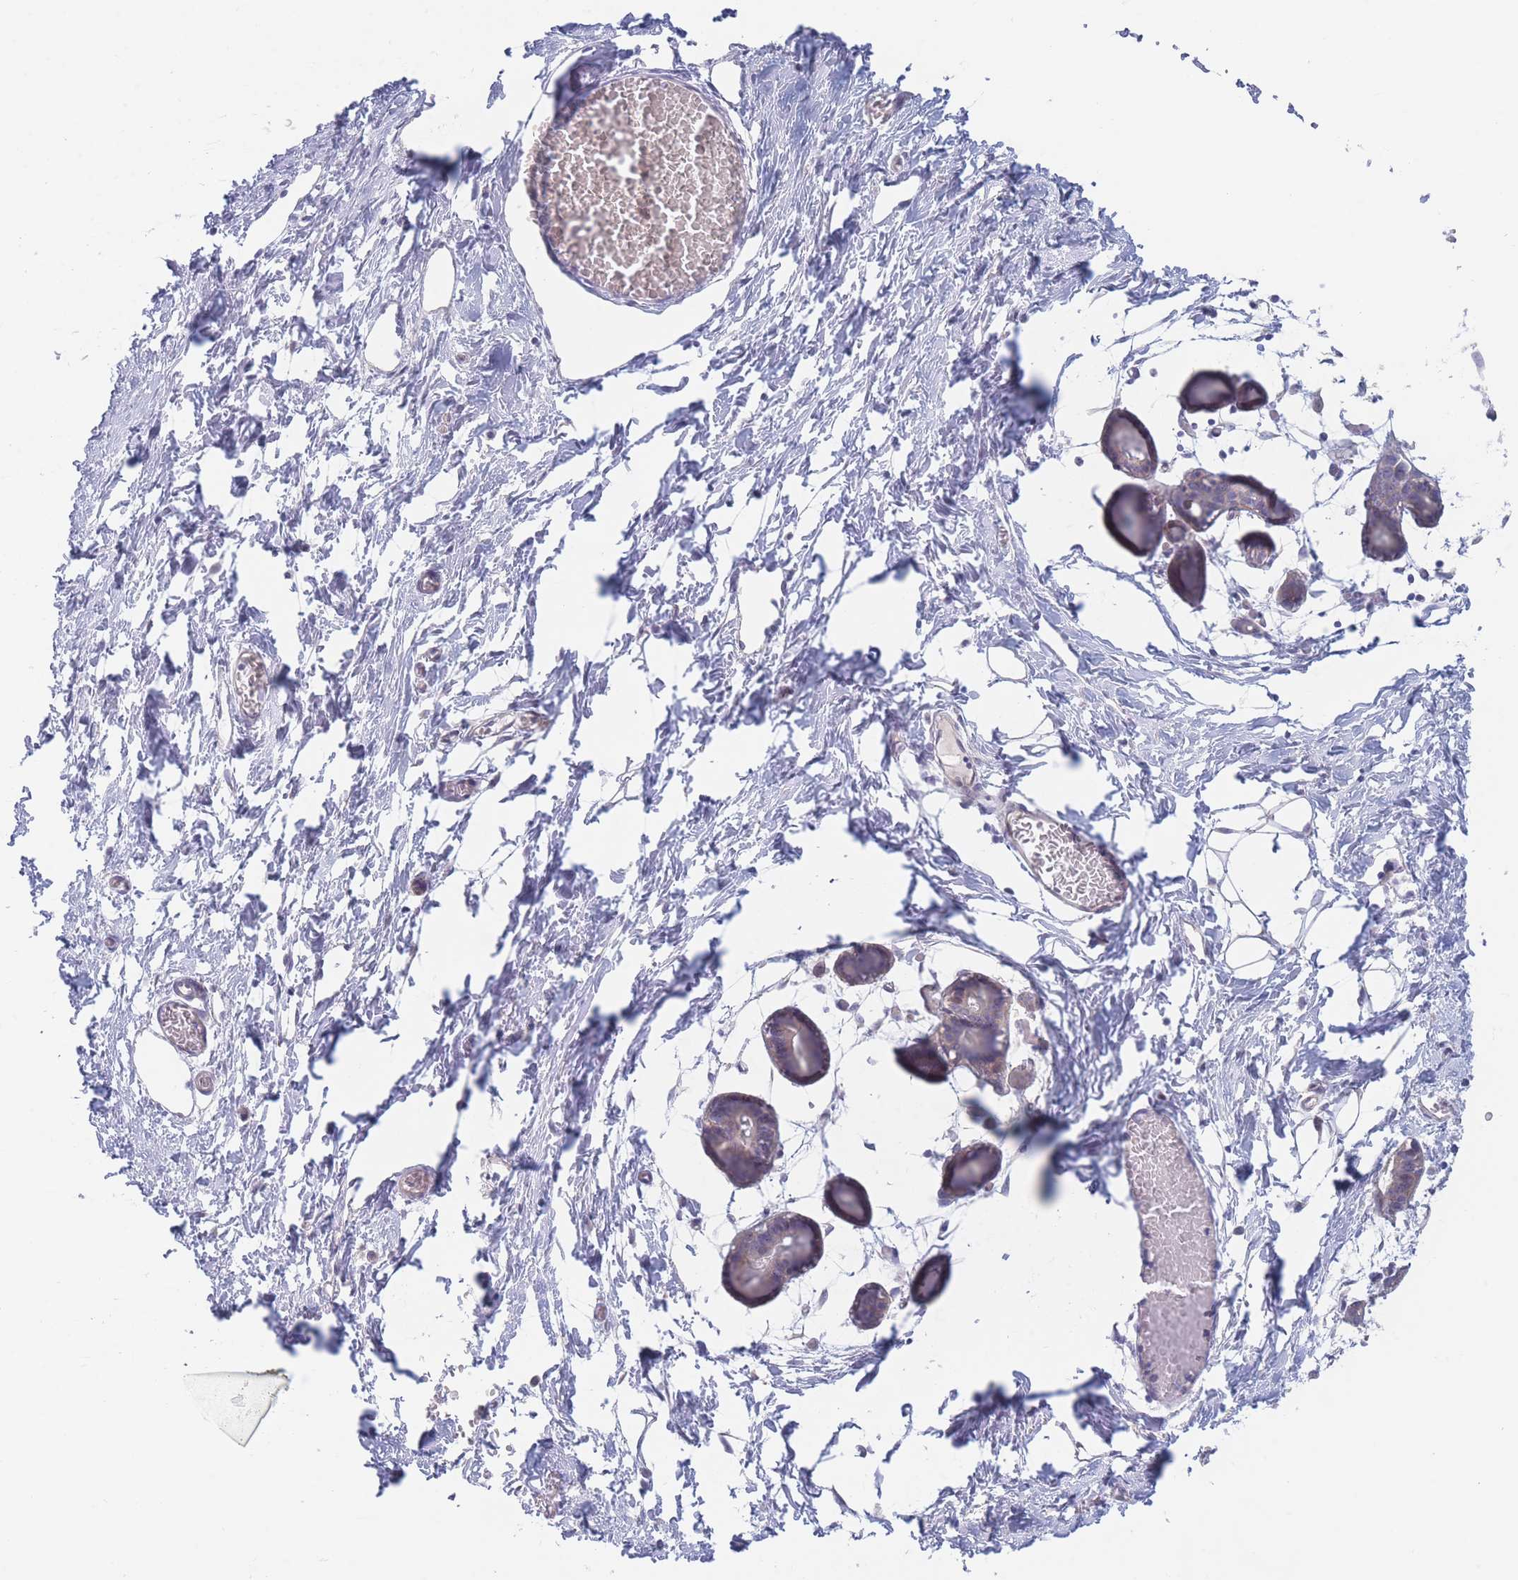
{"staining": {"intensity": "negative", "quantity": "none", "location": "none"}, "tissue": "breast", "cell_type": "Adipocytes", "image_type": "normal", "snomed": [{"axis": "morphology", "description": "Normal tissue, NOS"}, {"axis": "topography", "description": "Breast"}], "caption": "Immunohistochemistry (IHC) photomicrograph of benign breast stained for a protein (brown), which shows no positivity in adipocytes.", "gene": "FAM227B", "patient": {"sex": "female", "age": 27}}